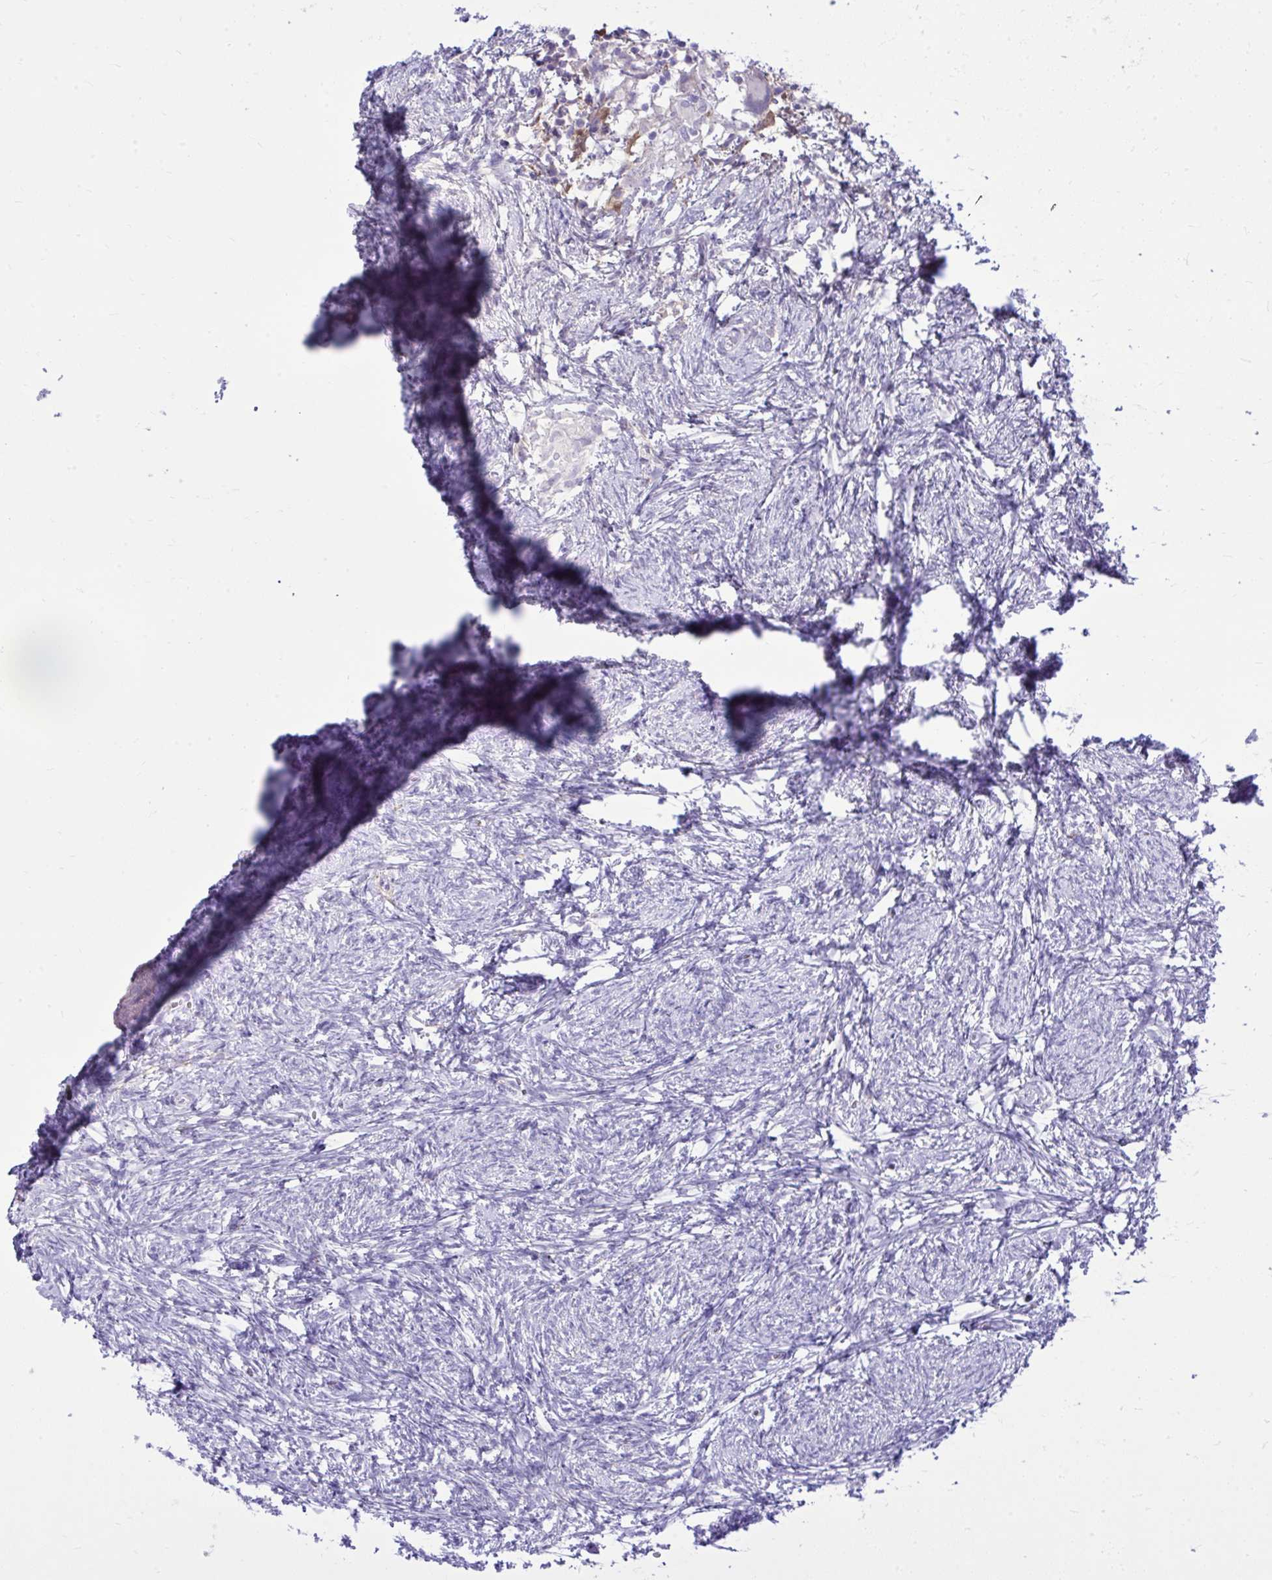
{"staining": {"intensity": "negative", "quantity": "none", "location": "none"}, "tissue": "ovary", "cell_type": "Follicle cells", "image_type": "normal", "snomed": [{"axis": "morphology", "description": "Normal tissue, NOS"}, {"axis": "topography", "description": "Ovary"}], "caption": "IHC photomicrograph of unremarkable ovary stained for a protein (brown), which reveals no positivity in follicle cells.", "gene": "NNMT", "patient": {"sex": "female", "age": 41}}